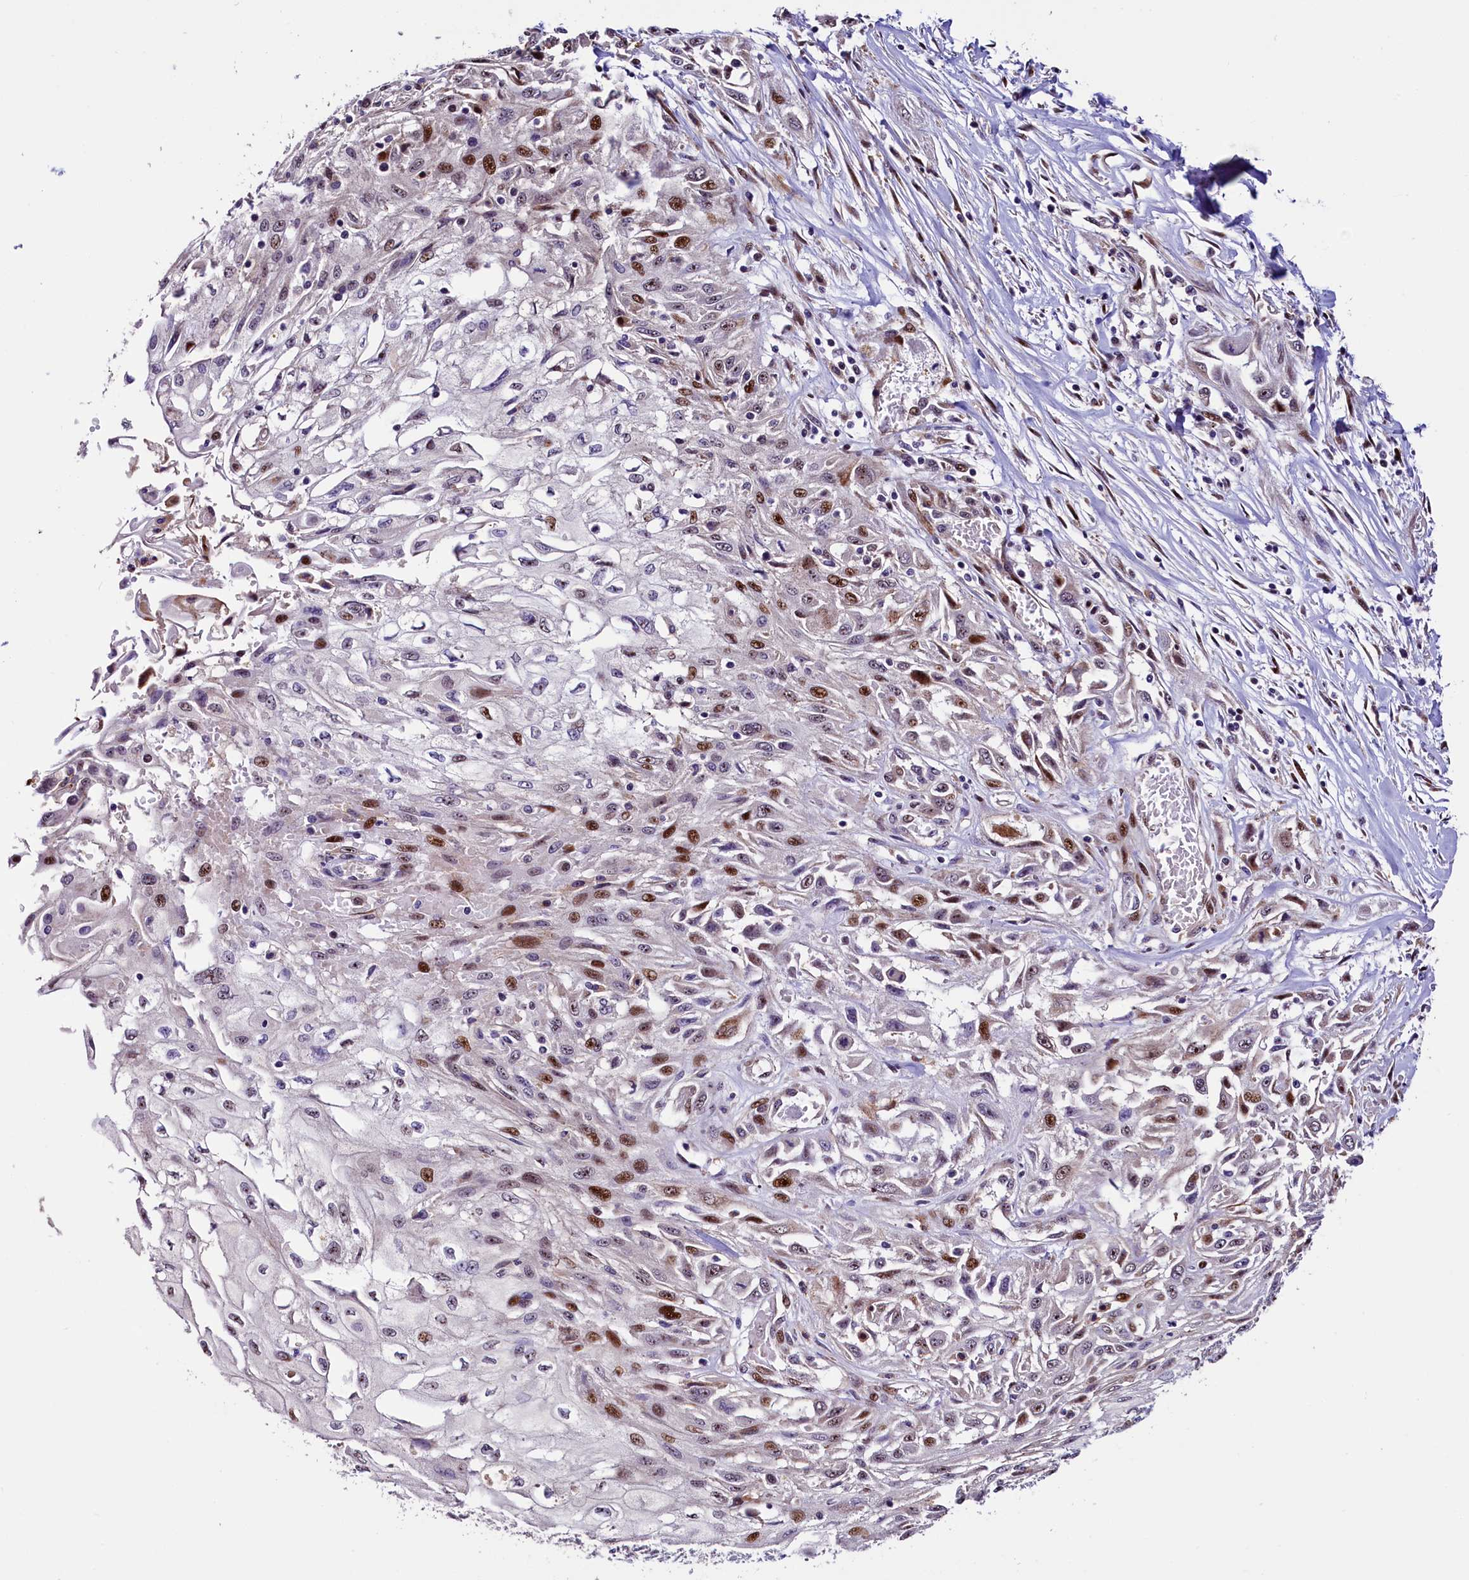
{"staining": {"intensity": "moderate", "quantity": "<25%", "location": "nuclear"}, "tissue": "skin cancer", "cell_type": "Tumor cells", "image_type": "cancer", "snomed": [{"axis": "morphology", "description": "Squamous cell carcinoma, NOS"}, {"axis": "morphology", "description": "Squamous cell carcinoma, metastatic, NOS"}, {"axis": "topography", "description": "Skin"}, {"axis": "topography", "description": "Lymph node"}], "caption": "About <25% of tumor cells in human skin squamous cell carcinoma reveal moderate nuclear protein positivity as visualized by brown immunohistochemical staining.", "gene": "TRMT112", "patient": {"sex": "male", "age": 75}}